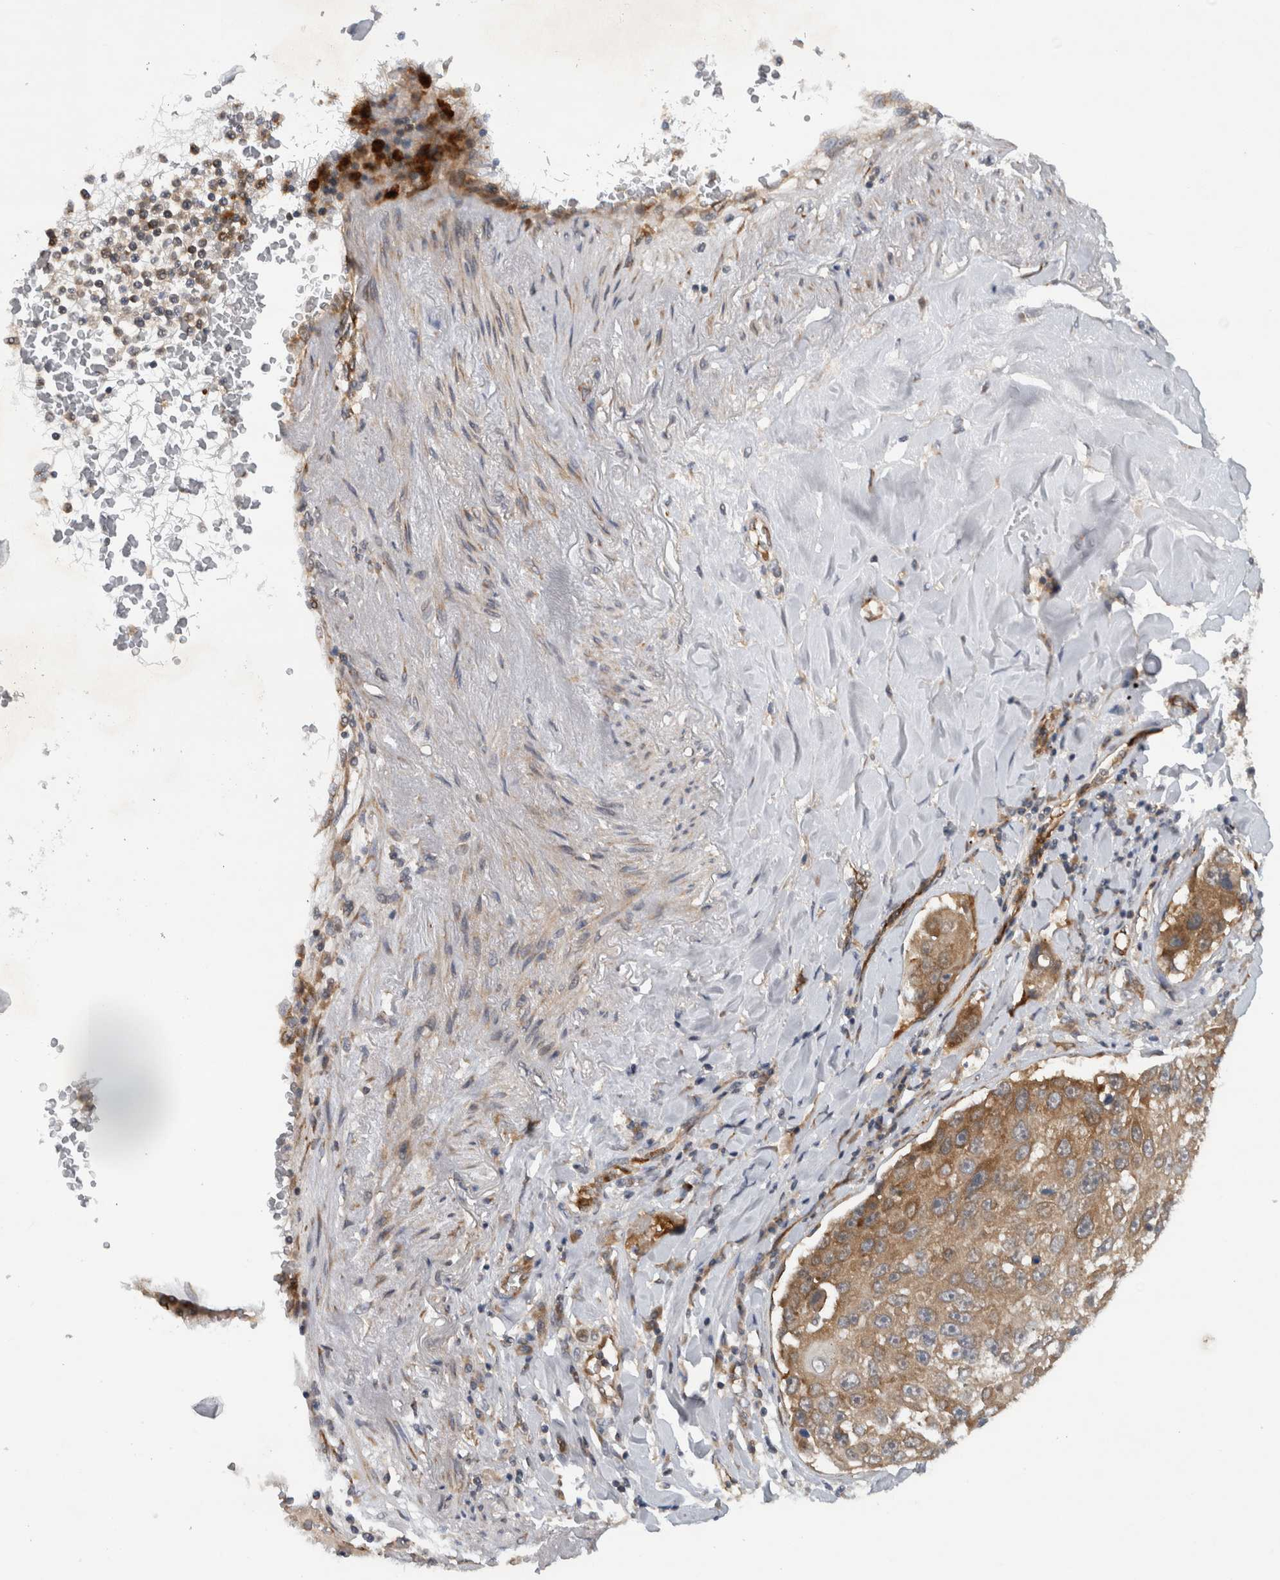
{"staining": {"intensity": "moderate", "quantity": ">75%", "location": "cytoplasmic/membranous"}, "tissue": "lung cancer", "cell_type": "Tumor cells", "image_type": "cancer", "snomed": [{"axis": "morphology", "description": "Squamous cell carcinoma, NOS"}, {"axis": "topography", "description": "Lung"}], "caption": "A medium amount of moderate cytoplasmic/membranous staining is present in about >75% of tumor cells in lung cancer (squamous cell carcinoma) tissue.", "gene": "PDCD2", "patient": {"sex": "male", "age": 61}}